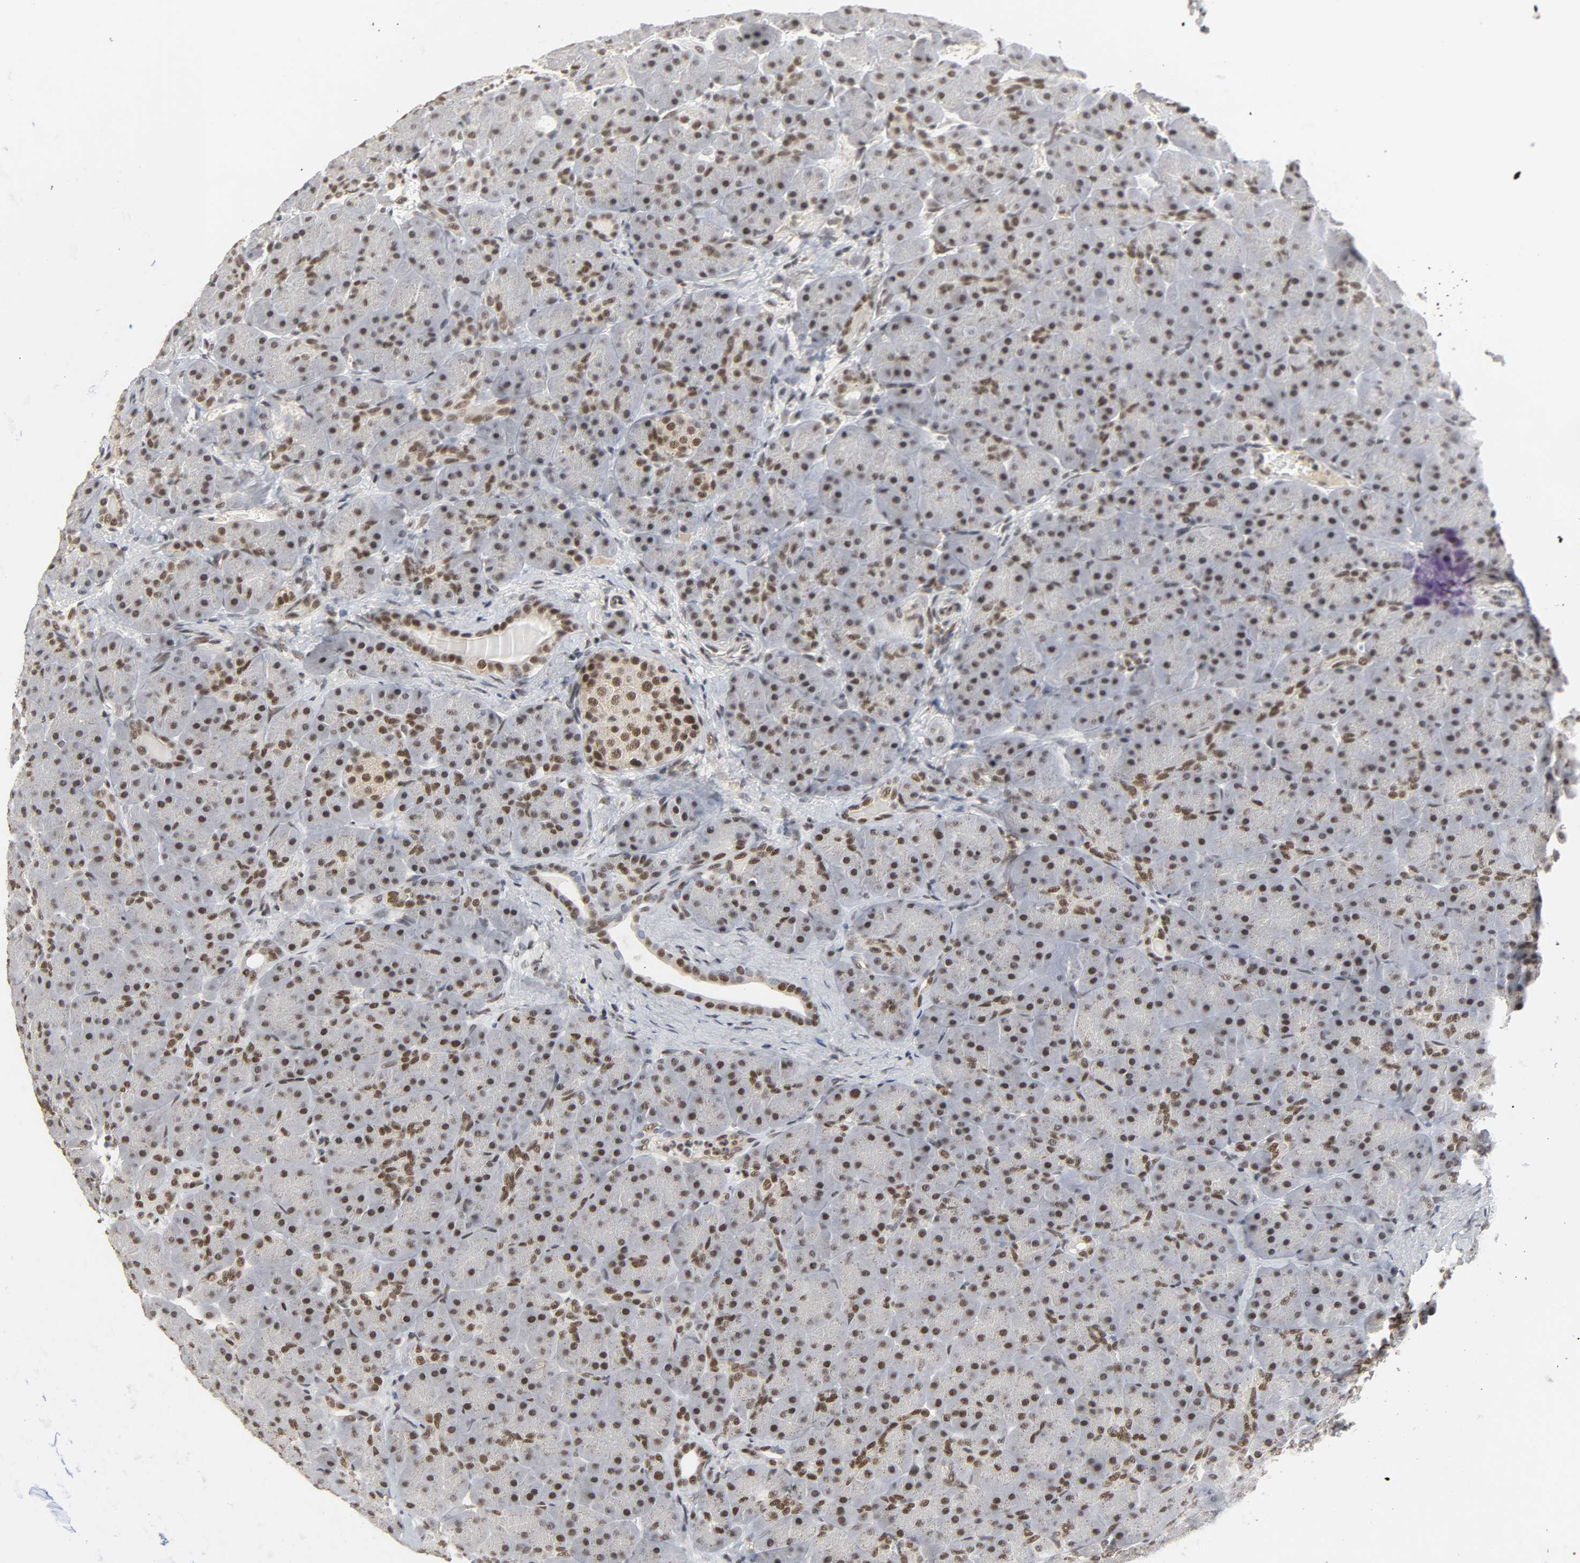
{"staining": {"intensity": "moderate", "quantity": ">75%", "location": "nuclear"}, "tissue": "pancreas", "cell_type": "Exocrine glandular cells", "image_type": "normal", "snomed": [{"axis": "morphology", "description": "Normal tissue, NOS"}, {"axis": "topography", "description": "Pancreas"}], "caption": "Immunohistochemical staining of benign human pancreas shows moderate nuclear protein positivity in about >75% of exocrine glandular cells.", "gene": "NCOA6", "patient": {"sex": "male", "age": 66}}